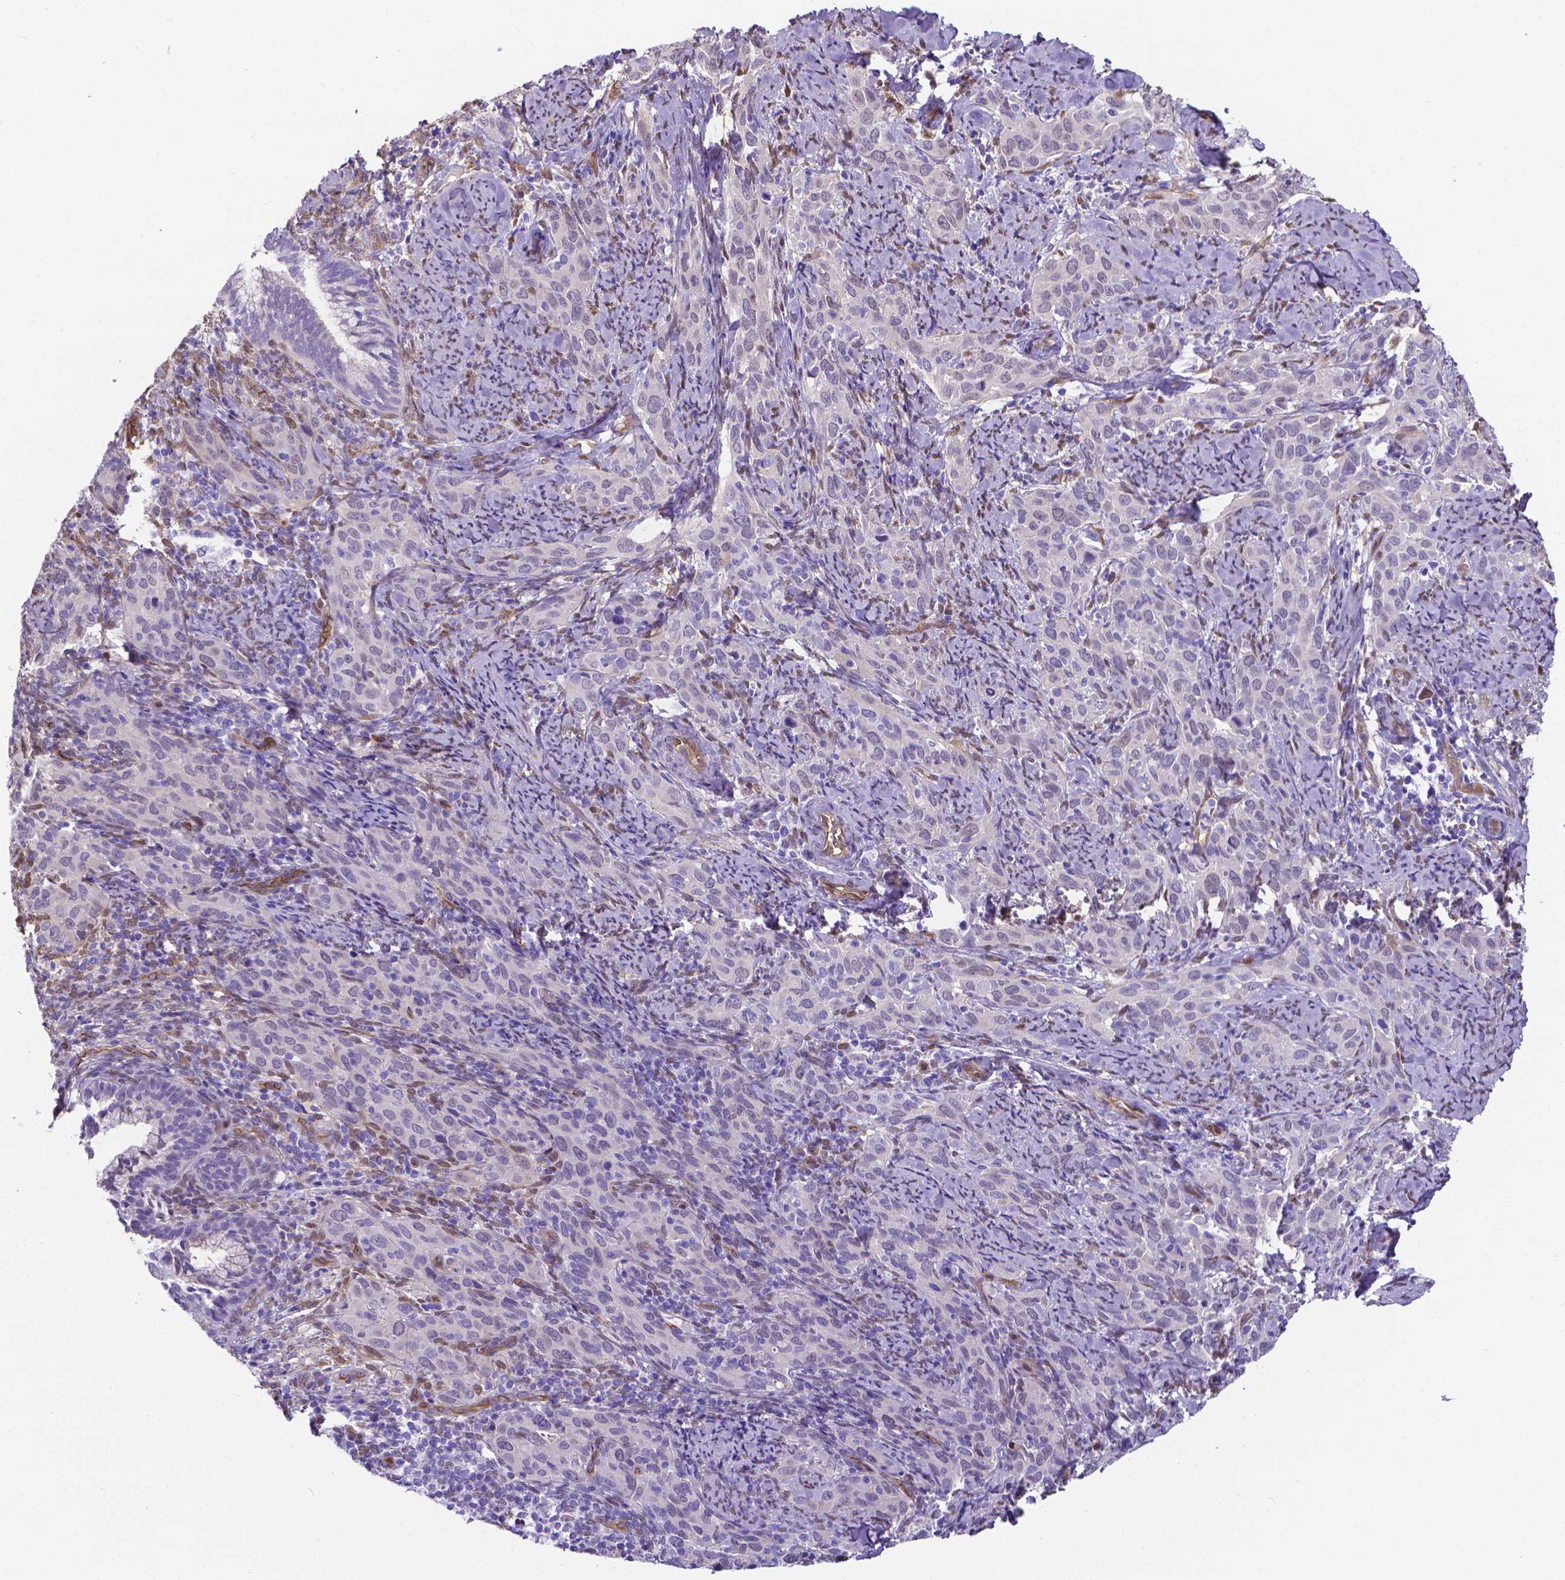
{"staining": {"intensity": "negative", "quantity": "none", "location": "none"}, "tissue": "cervical cancer", "cell_type": "Tumor cells", "image_type": "cancer", "snomed": [{"axis": "morphology", "description": "Squamous cell carcinoma, NOS"}, {"axis": "topography", "description": "Cervix"}], "caption": "Immunohistochemical staining of cervical cancer (squamous cell carcinoma) reveals no significant positivity in tumor cells. Nuclei are stained in blue.", "gene": "CLIC4", "patient": {"sex": "female", "age": 51}}